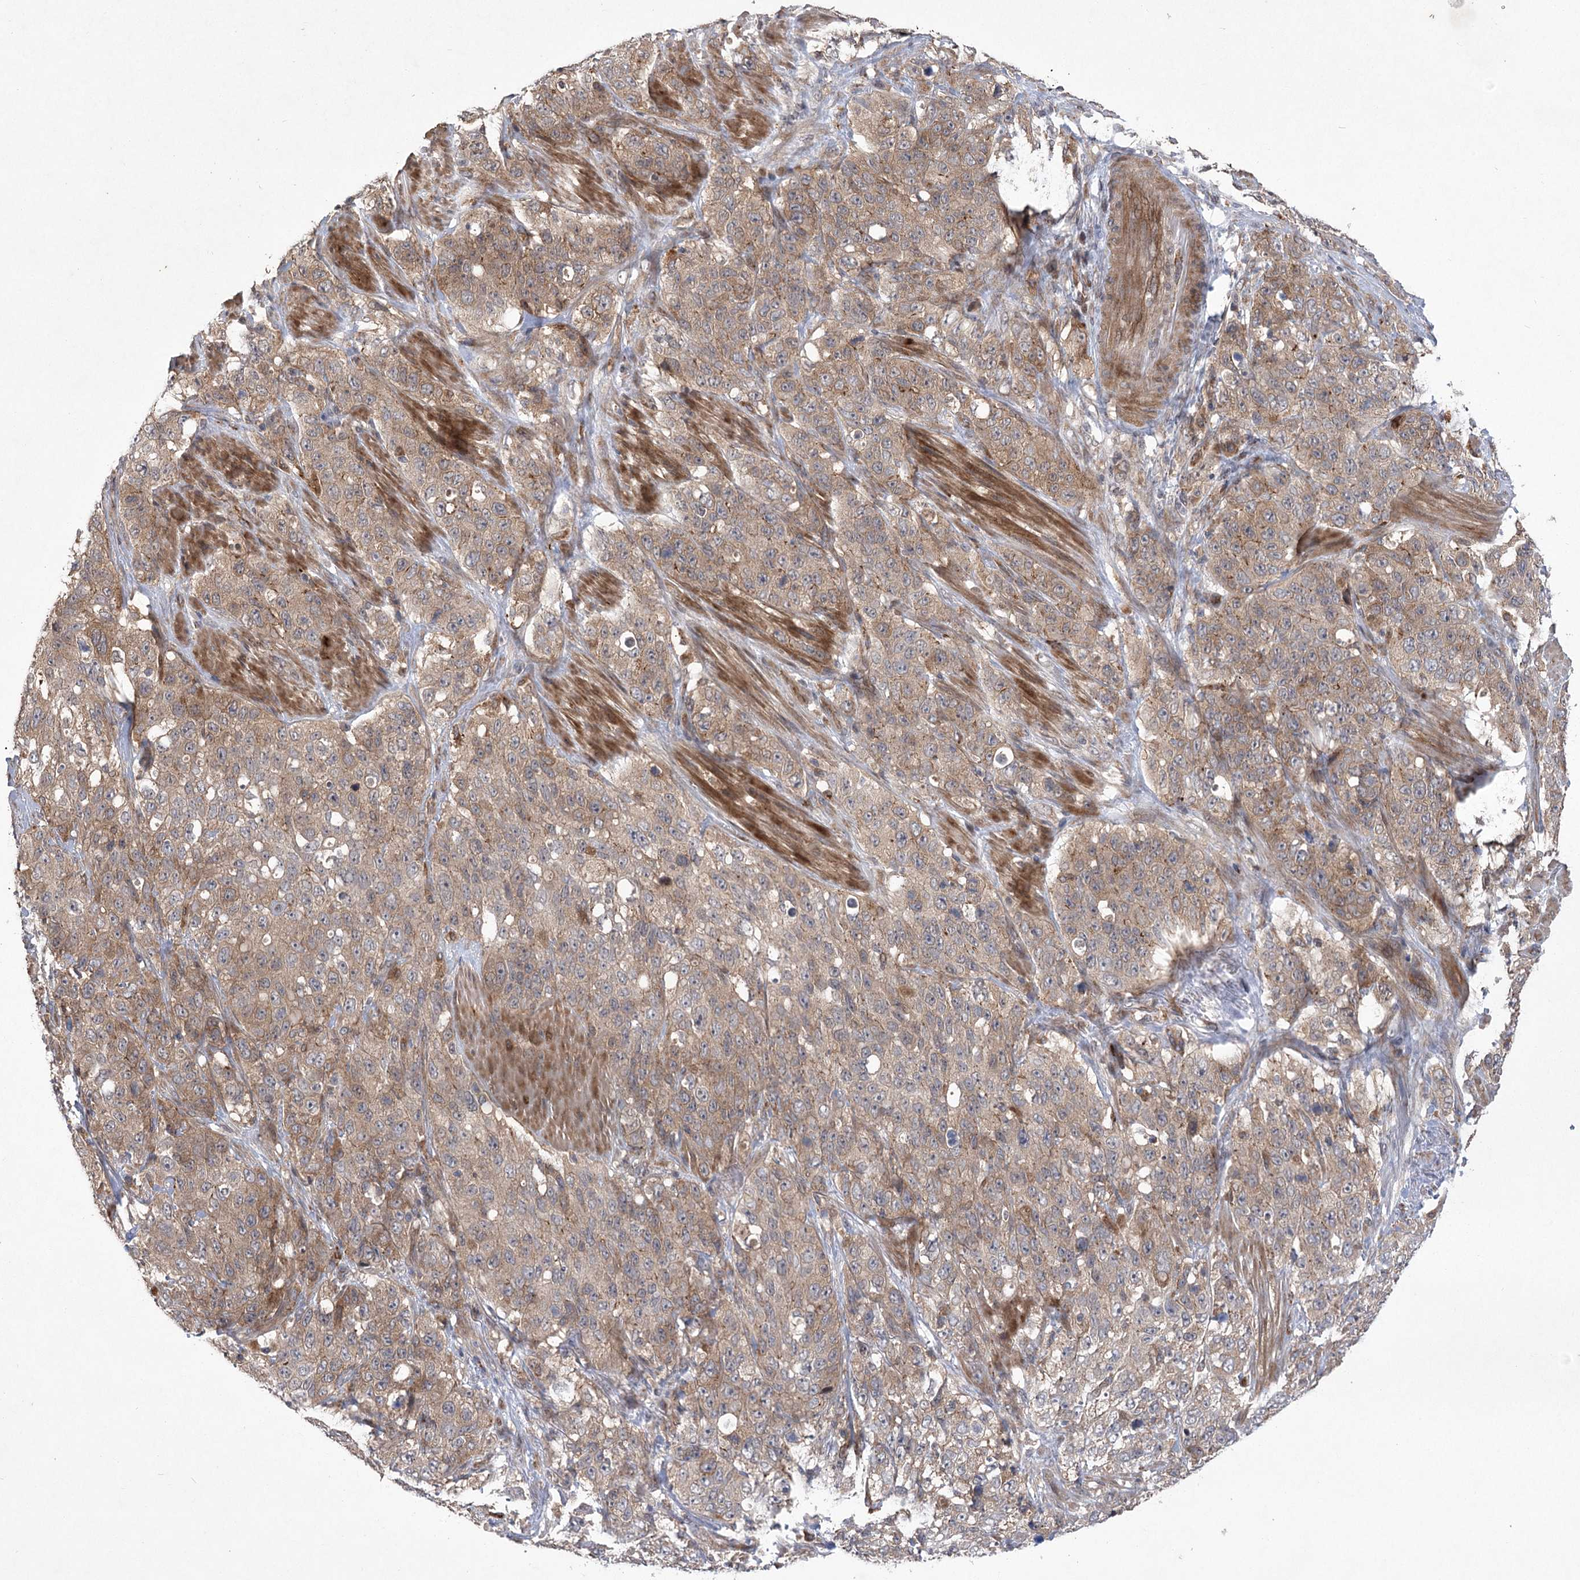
{"staining": {"intensity": "moderate", "quantity": ">75%", "location": "cytoplasmic/membranous"}, "tissue": "stomach cancer", "cell_type": "Tumor cells", "image_type": "cancer", "snomed": [{"axis": "morphology", "description": "Adenocarcinoma, NOS"}, {"axis": "topography", "description": "Stomach"}], "caption": "Stomach adenocarcinoma tissue reveals moderate cytoplasmic/membranous staining in about >75% of tumor cells", "gene": "METTL24", "patient": {"sex": "male", "age": 48}}